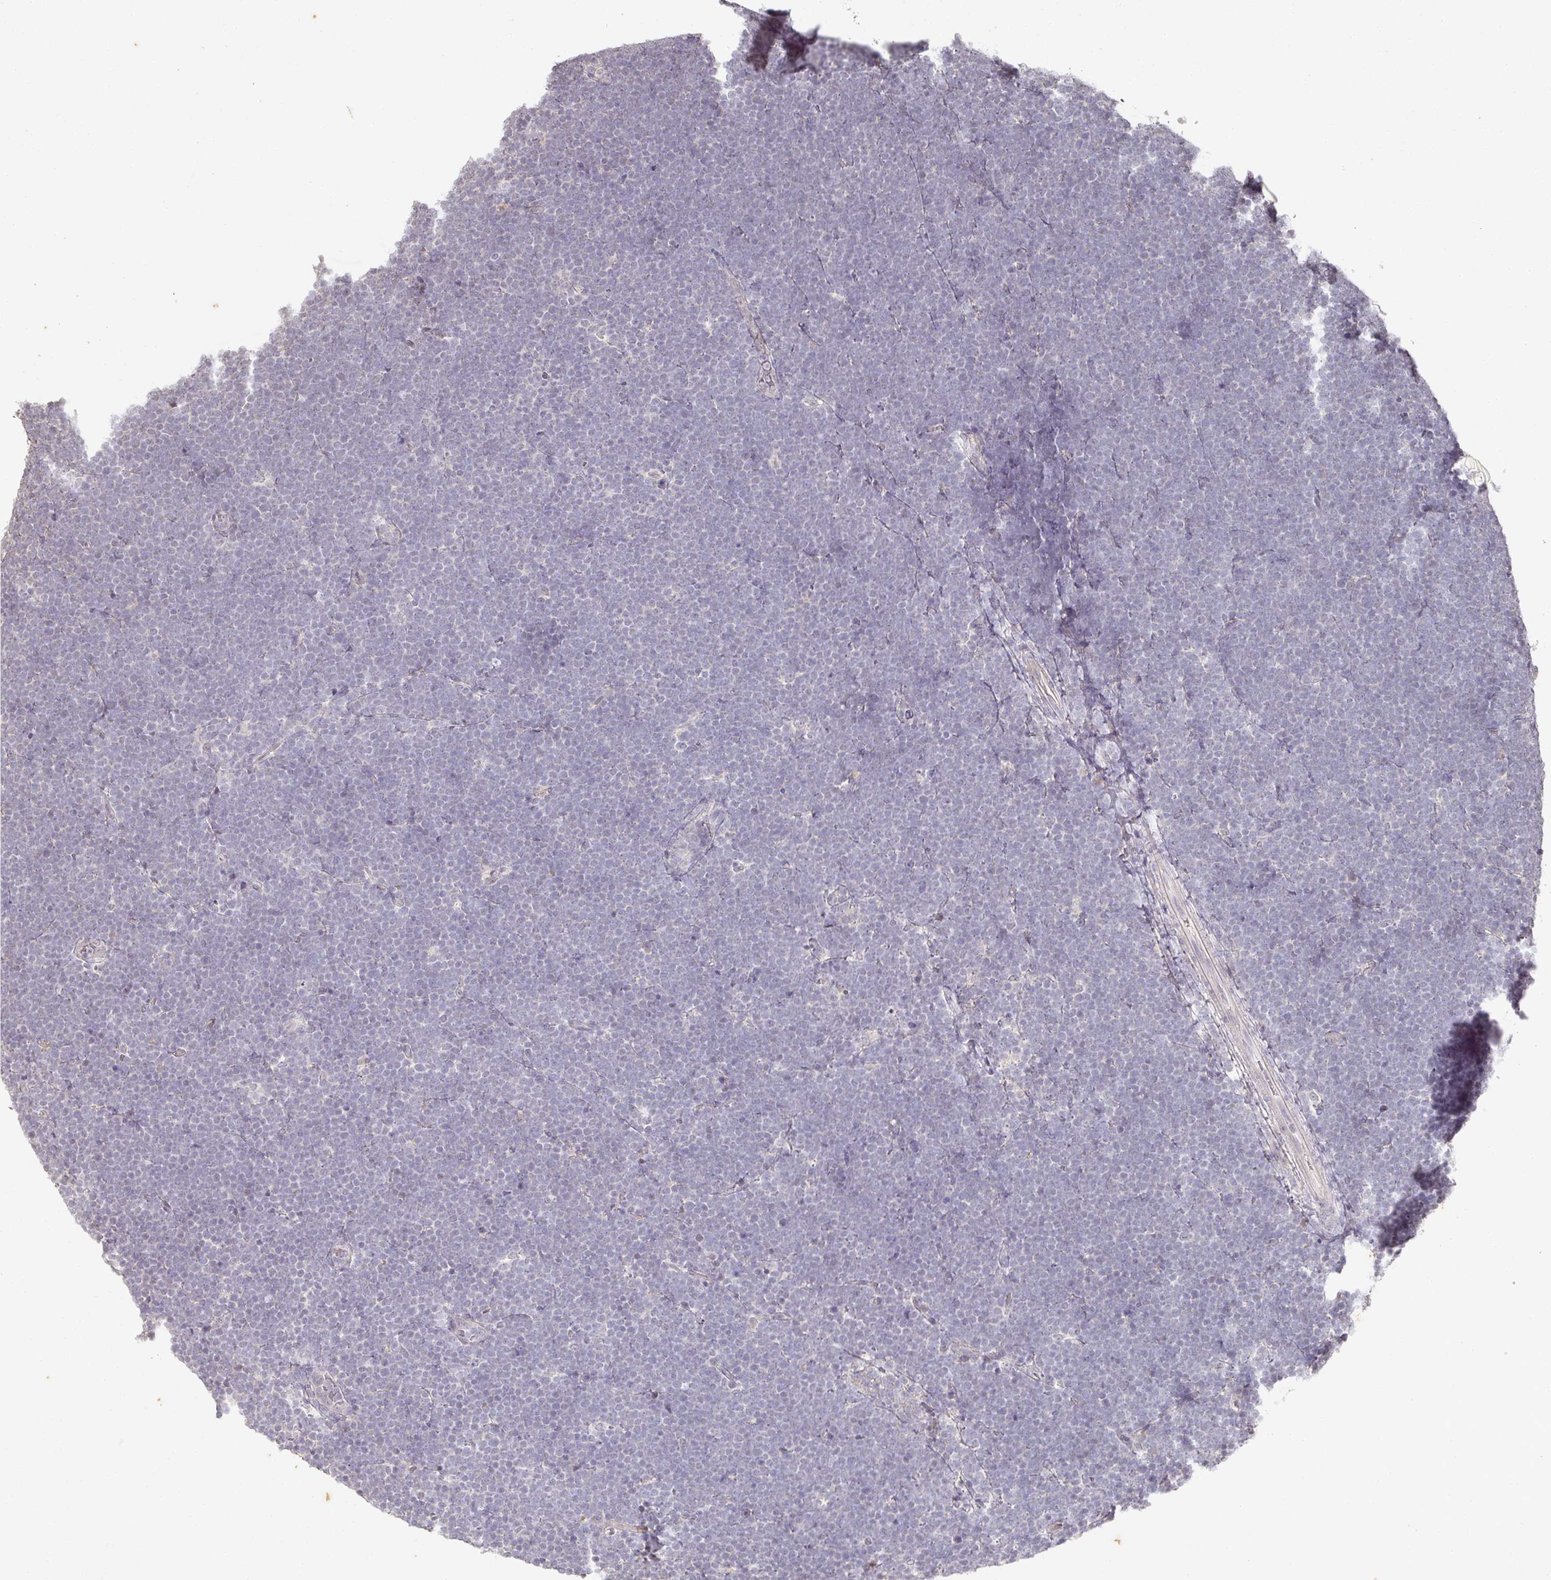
{"staining": {"intensity": "negative", "quantity": "none", "location": "none"}, "tissue": "lymphoma", "cell_type": "Tumor cells", "image_type": "cancer", "snomed": [{"axis": "morphology", "description": "Malignant lymphoma, non-Hodgkin's type, High grade"}, {"axis": "topography", "description": "Lymph node"}], "caption": "Immunohistochemical staining of lymphoma demonstrates no significant staining in tumor cells.", "gene": "CAPN5", "patient": {"sex": "male", "age": 13}}